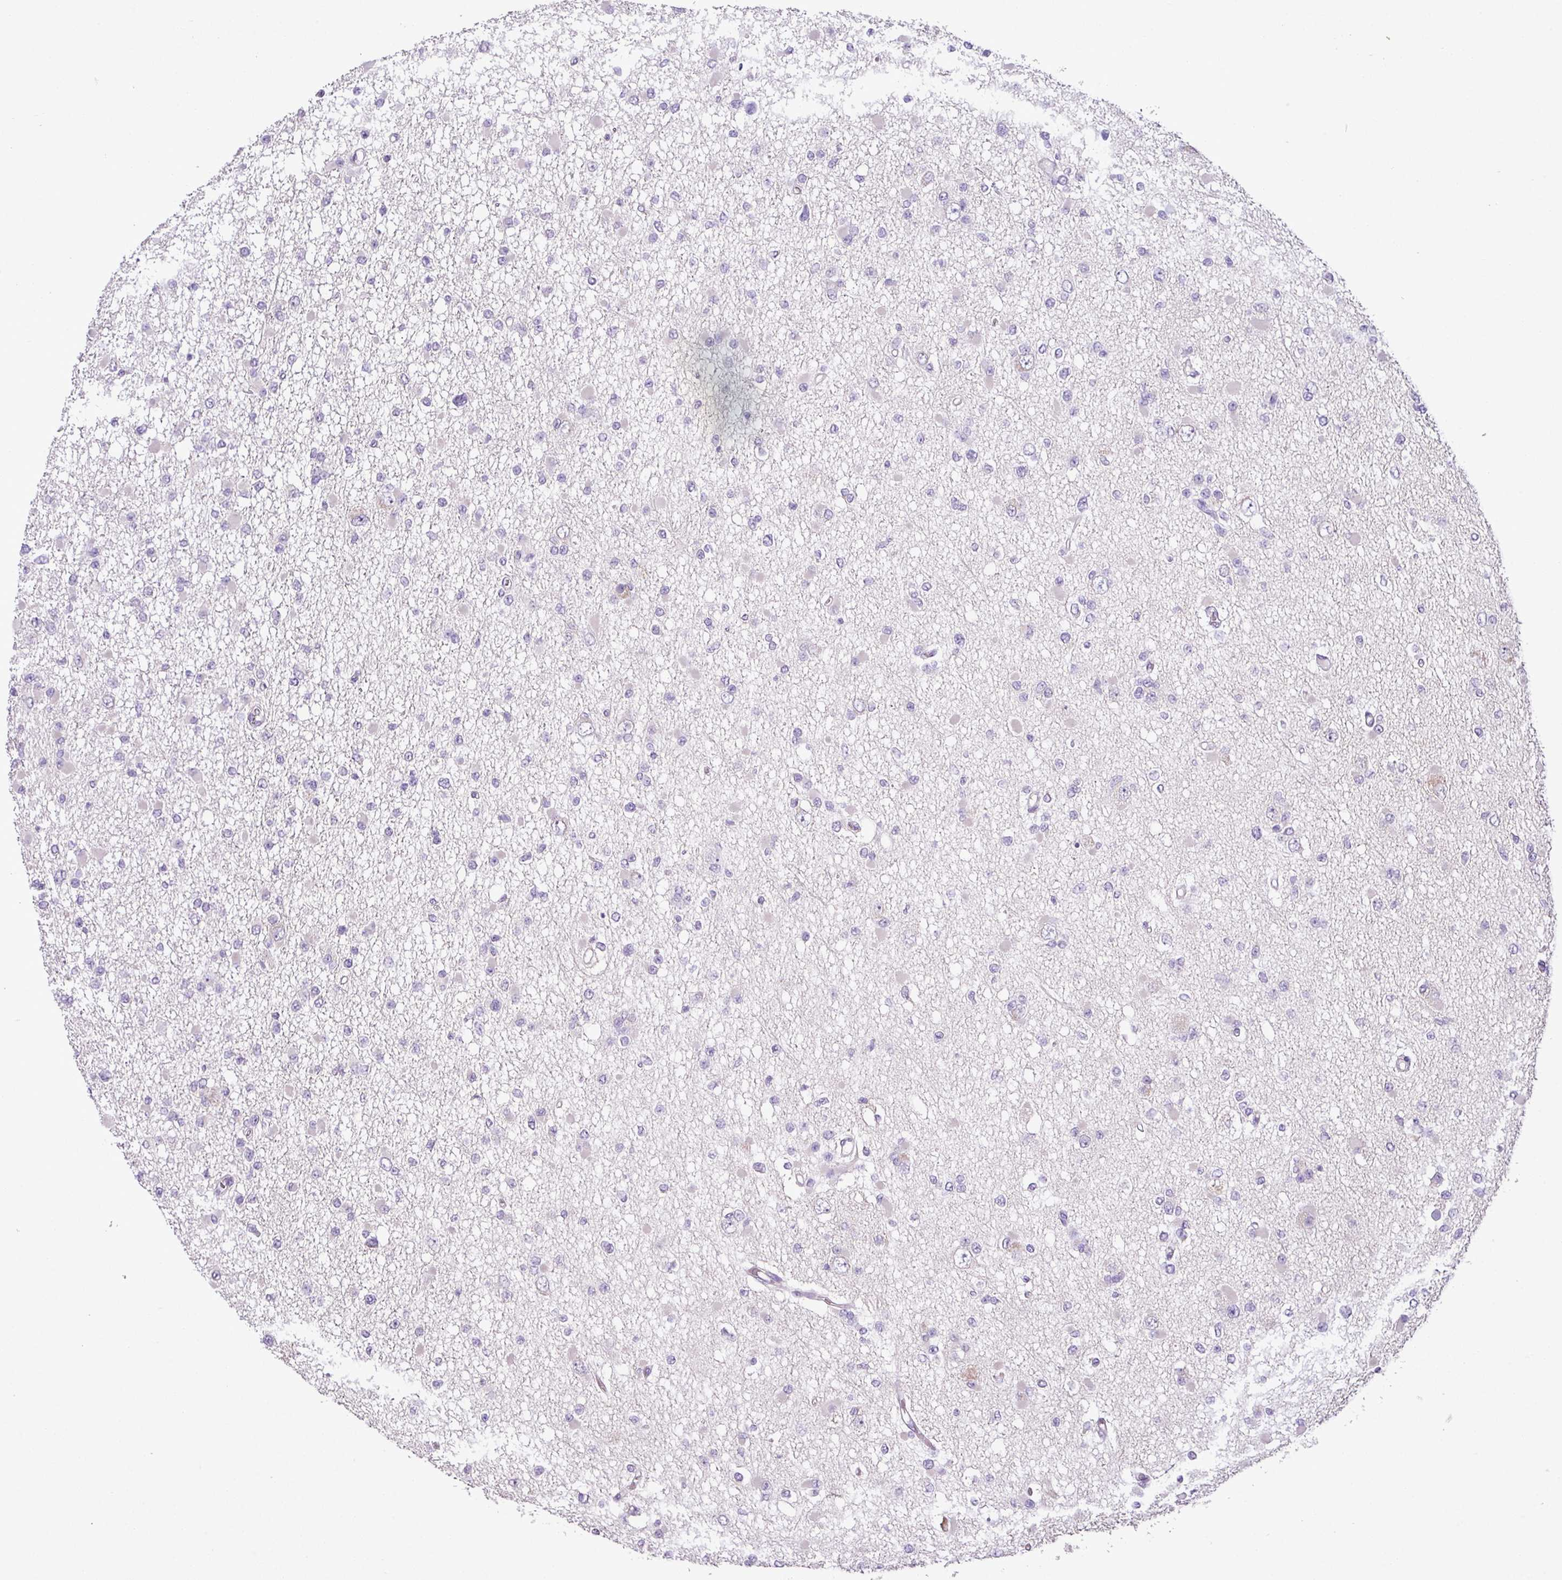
{"staining": {"intensity": "negative", "quantity": "none", "location": "none"}, "tissue": "glioma", "cell_type": "Tumor cells", "image_type": "cancer", "snomed": [{"axis": "morphology", "description": "Glioma, malignant, Low grade"}, {"axis": "topography", "description": "Brain"}], "caption": "This photomicrograph is of low-grade glioma (malignant) stained with IHC to label a protein in brown with the nuclei are counter-stained blue. There is no expression in tumor cells.", "gene": "MOCS3", "patient": {"sex": "female", "age": 22}}